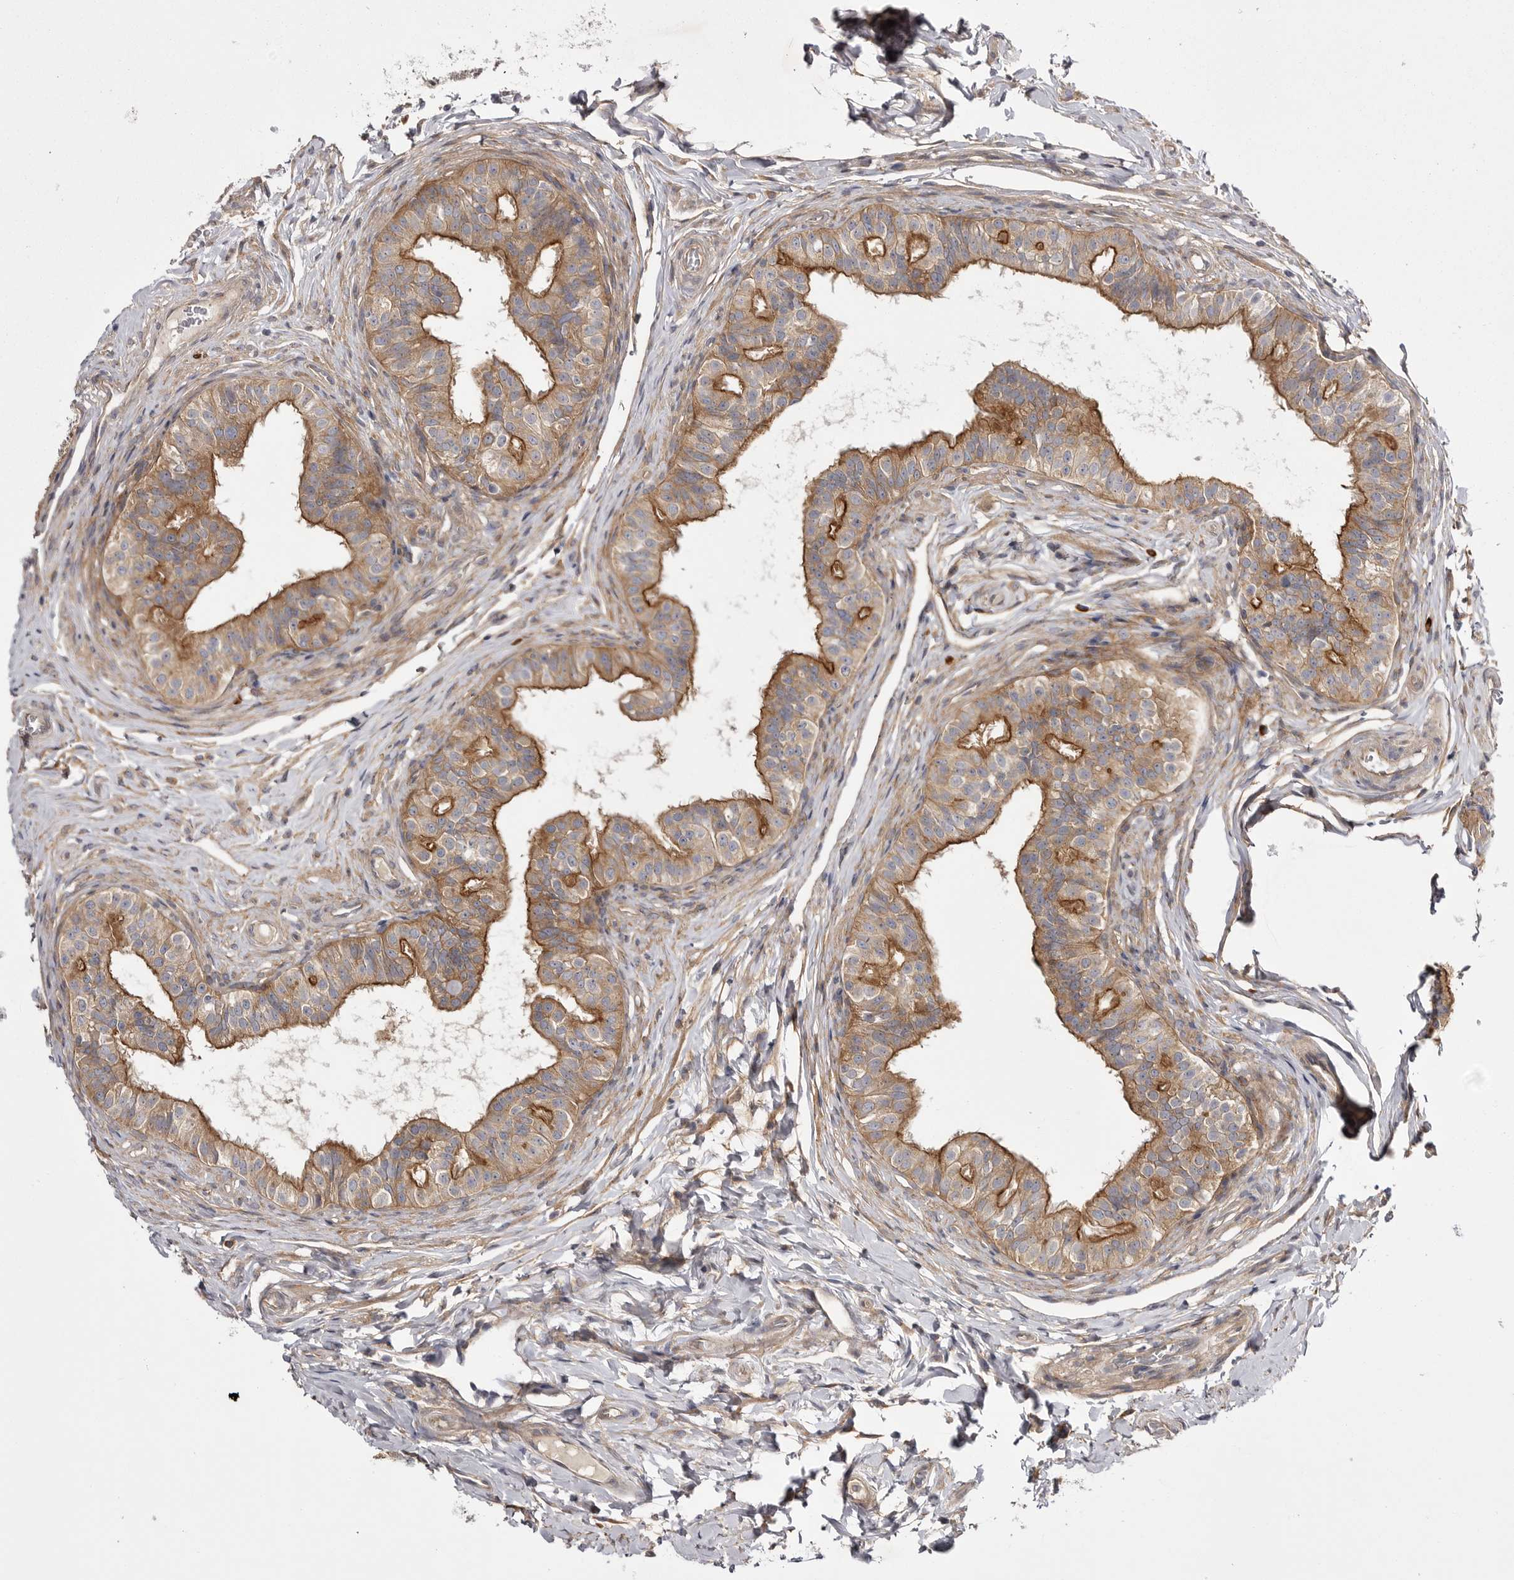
{"staining": {"intensity": "moderate", "quantity": ">75%", "location": "cytoplasmic/membranous"}, "tissue": "epididymis", "cell_type": "Glandular cells", "image_type": "normal", "snomed": [{"axis": "morphology", "description": "Normal tissue, NOS"}, {"axis": "topography", "description": "Epididymis"}], "caption": "Moderate cytoplasmic/membranous staining for a protein is identified in about >75% of glandular cells of unremarkable epididymis using immunohistochemistry.", "gene": "OSBPL9", "patient": {"sex": "male", "age": 49}}